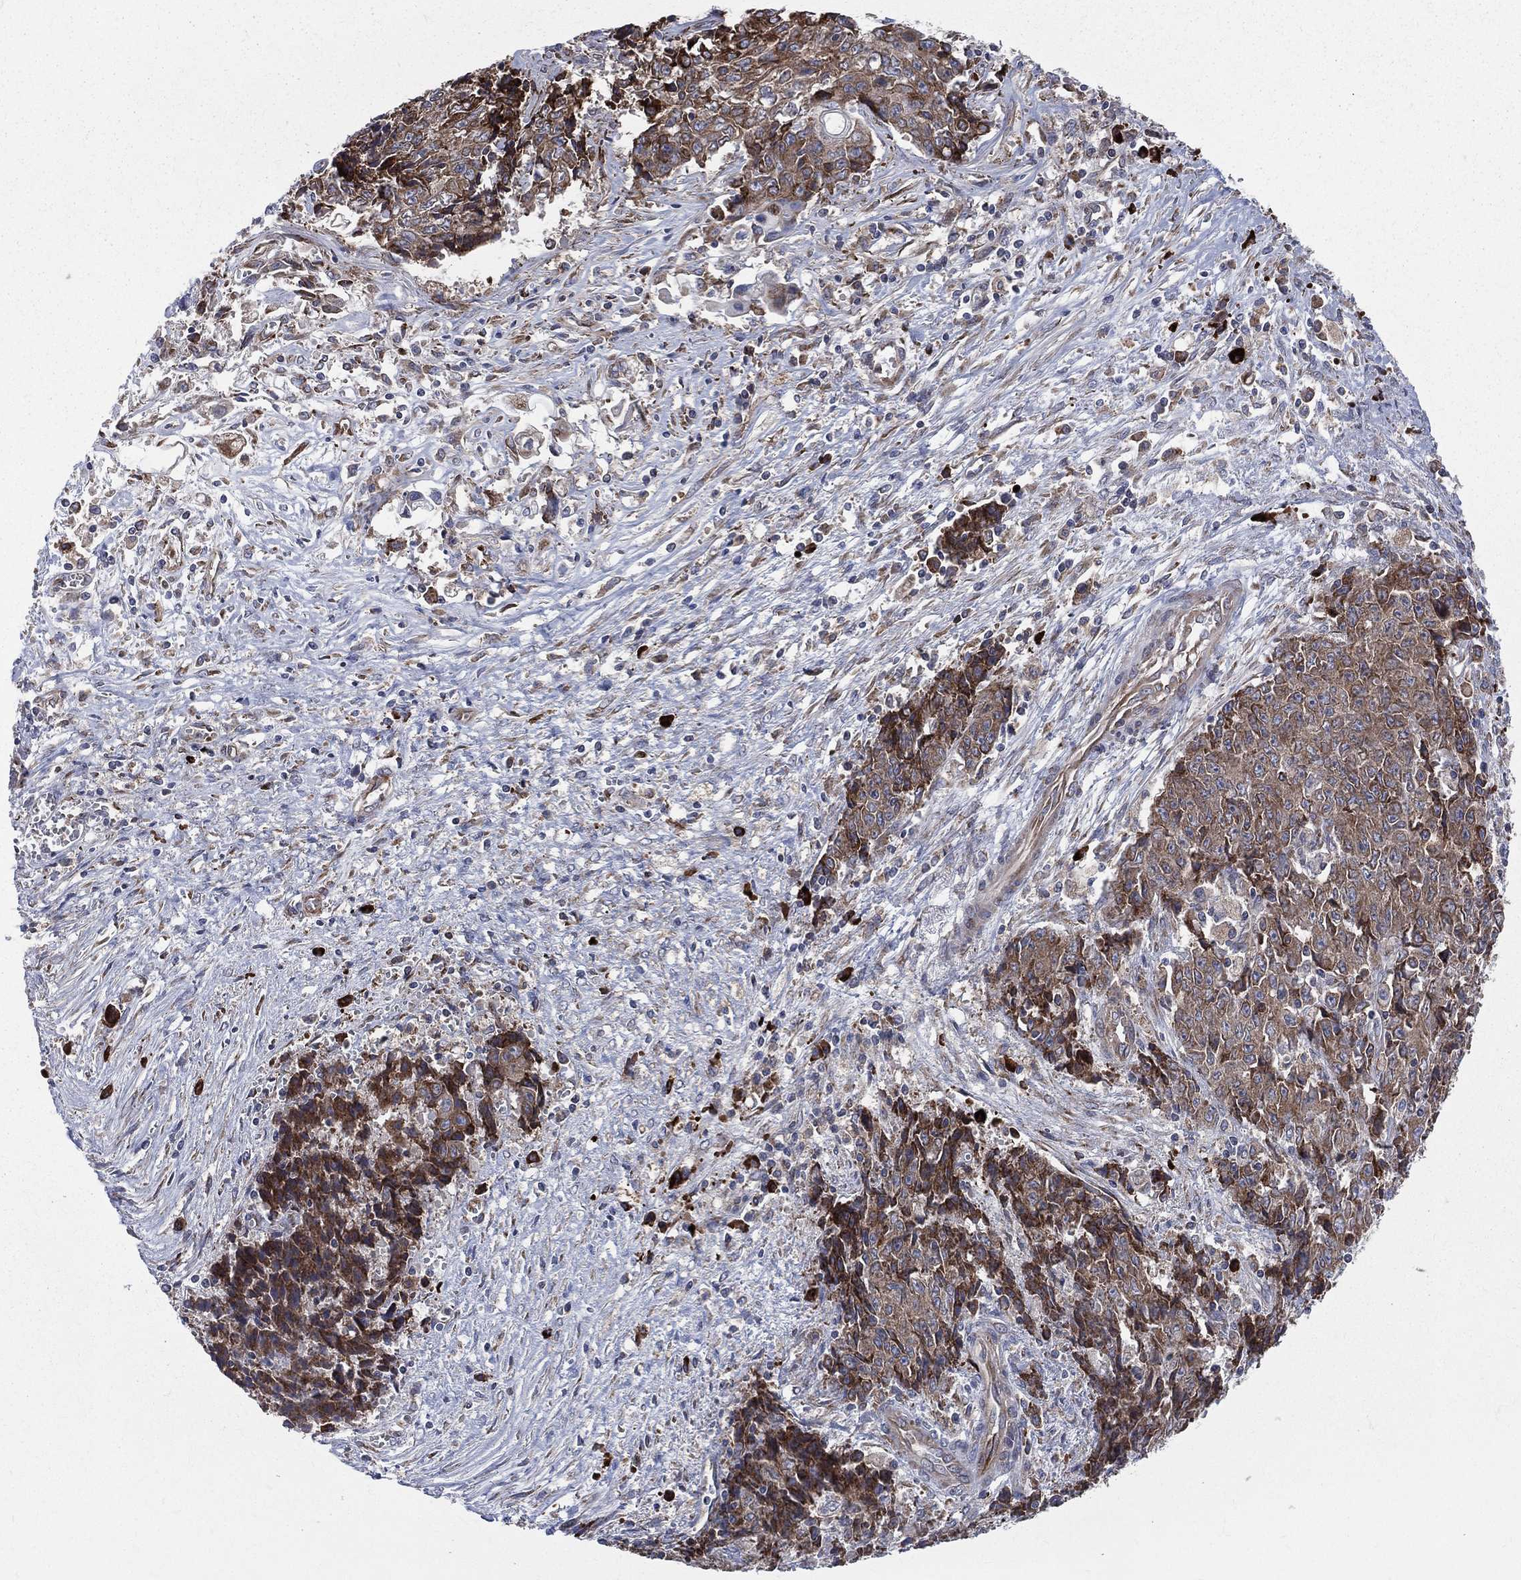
{"staining": {"intensity": "strong", "quantity": ">75%", "location": "cytoplasmic/membranous"}, "tissue": "ovarian cancer", "cell_type": "Tumor cells", "image_type": "cancer", "snomed": [{"axis": "morphology", "description": "Carcinoma, endometroid"}, {"axis": "topography", "description": "Ovary"}], "caption": "Immunohistochemical staining of human ovarian endometroid carcinoma reveals strong cytoplasmic/membranous protein expression in approximately >75% of tumor cells.", "gene": "CCDC159", "patient": {"sex": "female", "age": 42}}